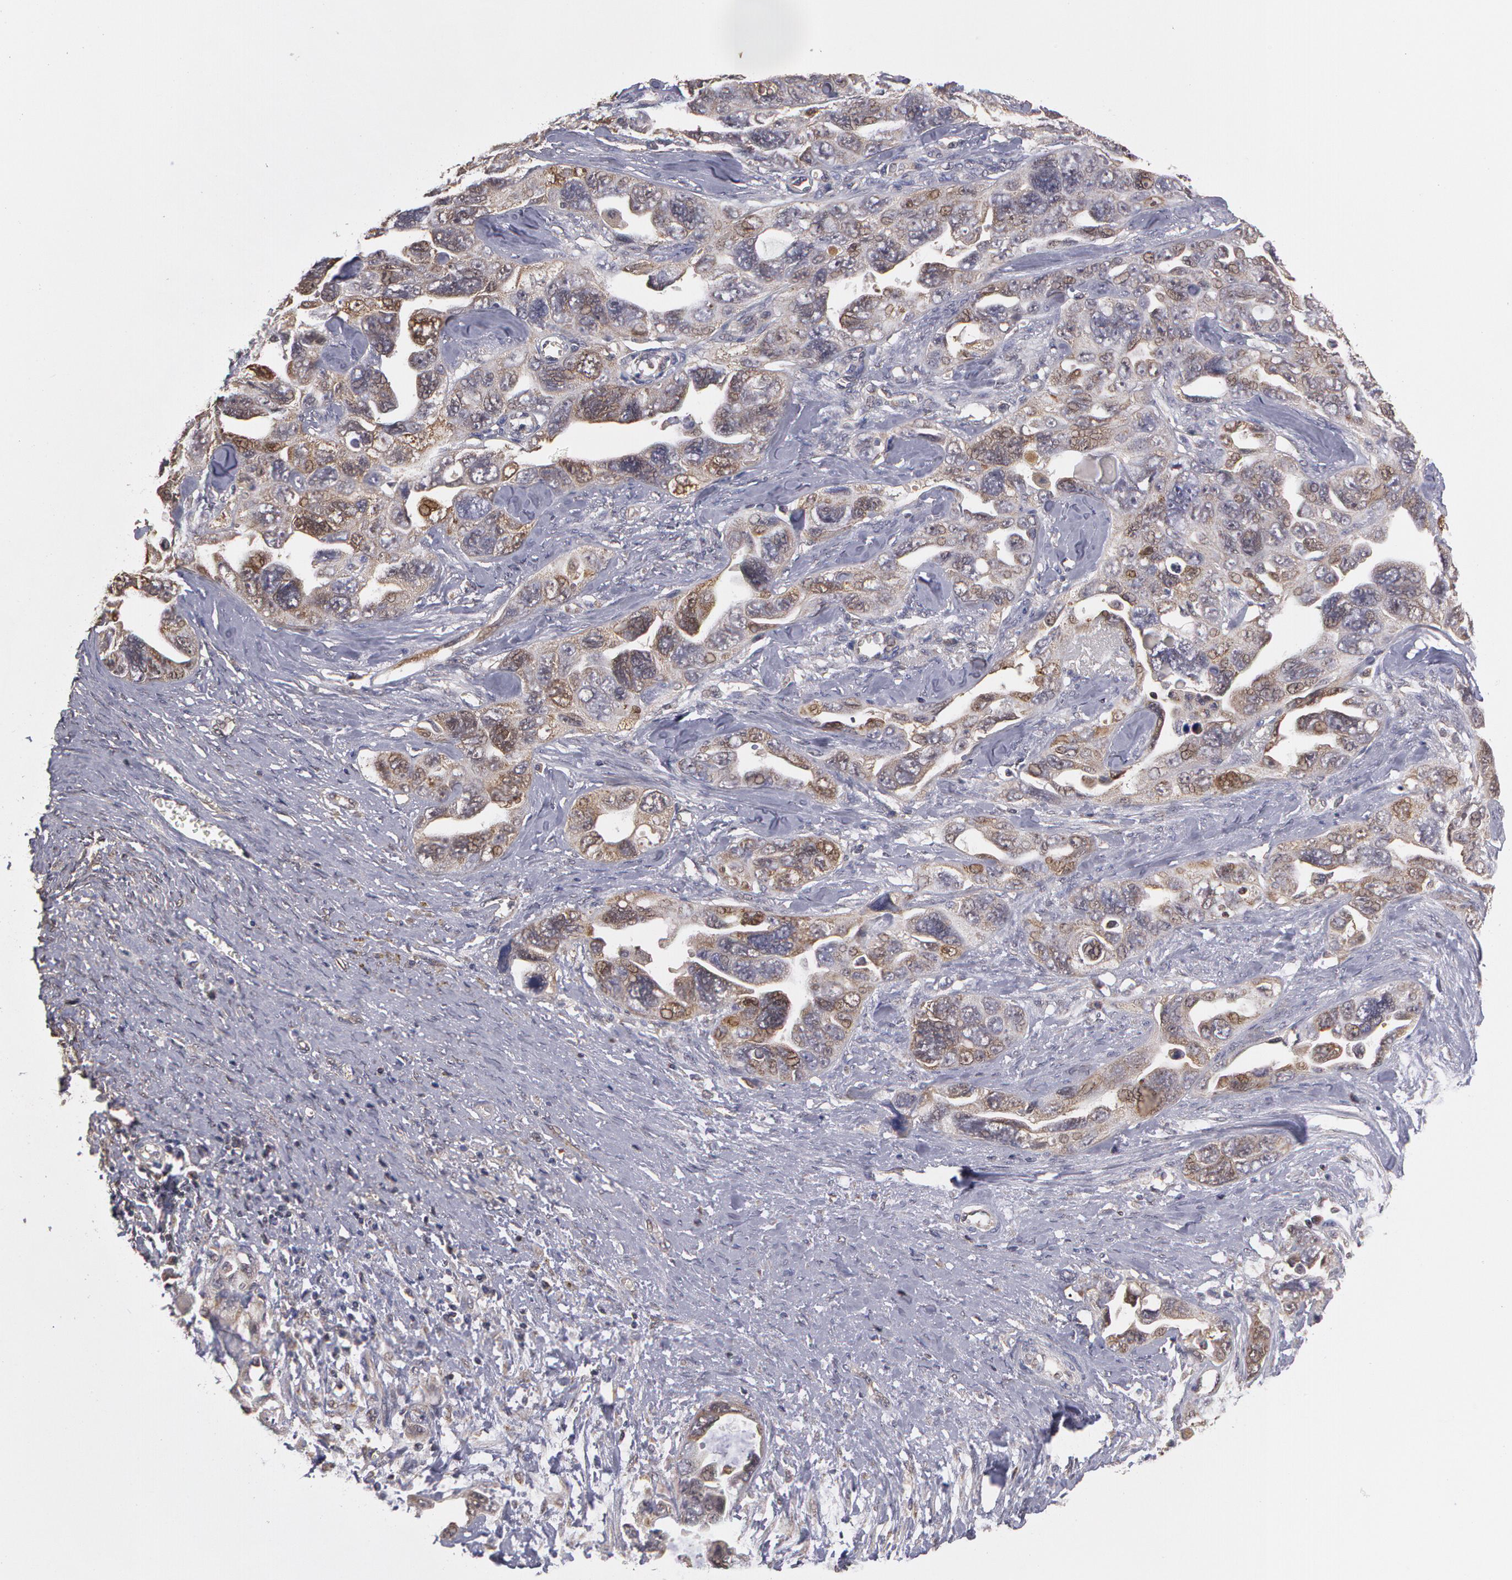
{"staining": {"intensity": "weak", "quantity": ">75%", "location": "cytoplasmic/membranous"}, "tissue": "ovarian cancer", "cell_type": "Tumor cells", "image_type": "cancer", "snomed": [{"axis": "morphology", "description": "Cystadenocarcinoma, serous, NOS"}, {"axis": "topography", "description": "Ovary"}], "caption": "Immunohistochemical staining of human ovarian cancer (serous cystadenocarcinoma) exhibits low levels of weak cytoplasmic/membranous protein expression in about >75% of tumor cells.", "gene": "MPST", "patient": {"sex": "female", "age": 63}}